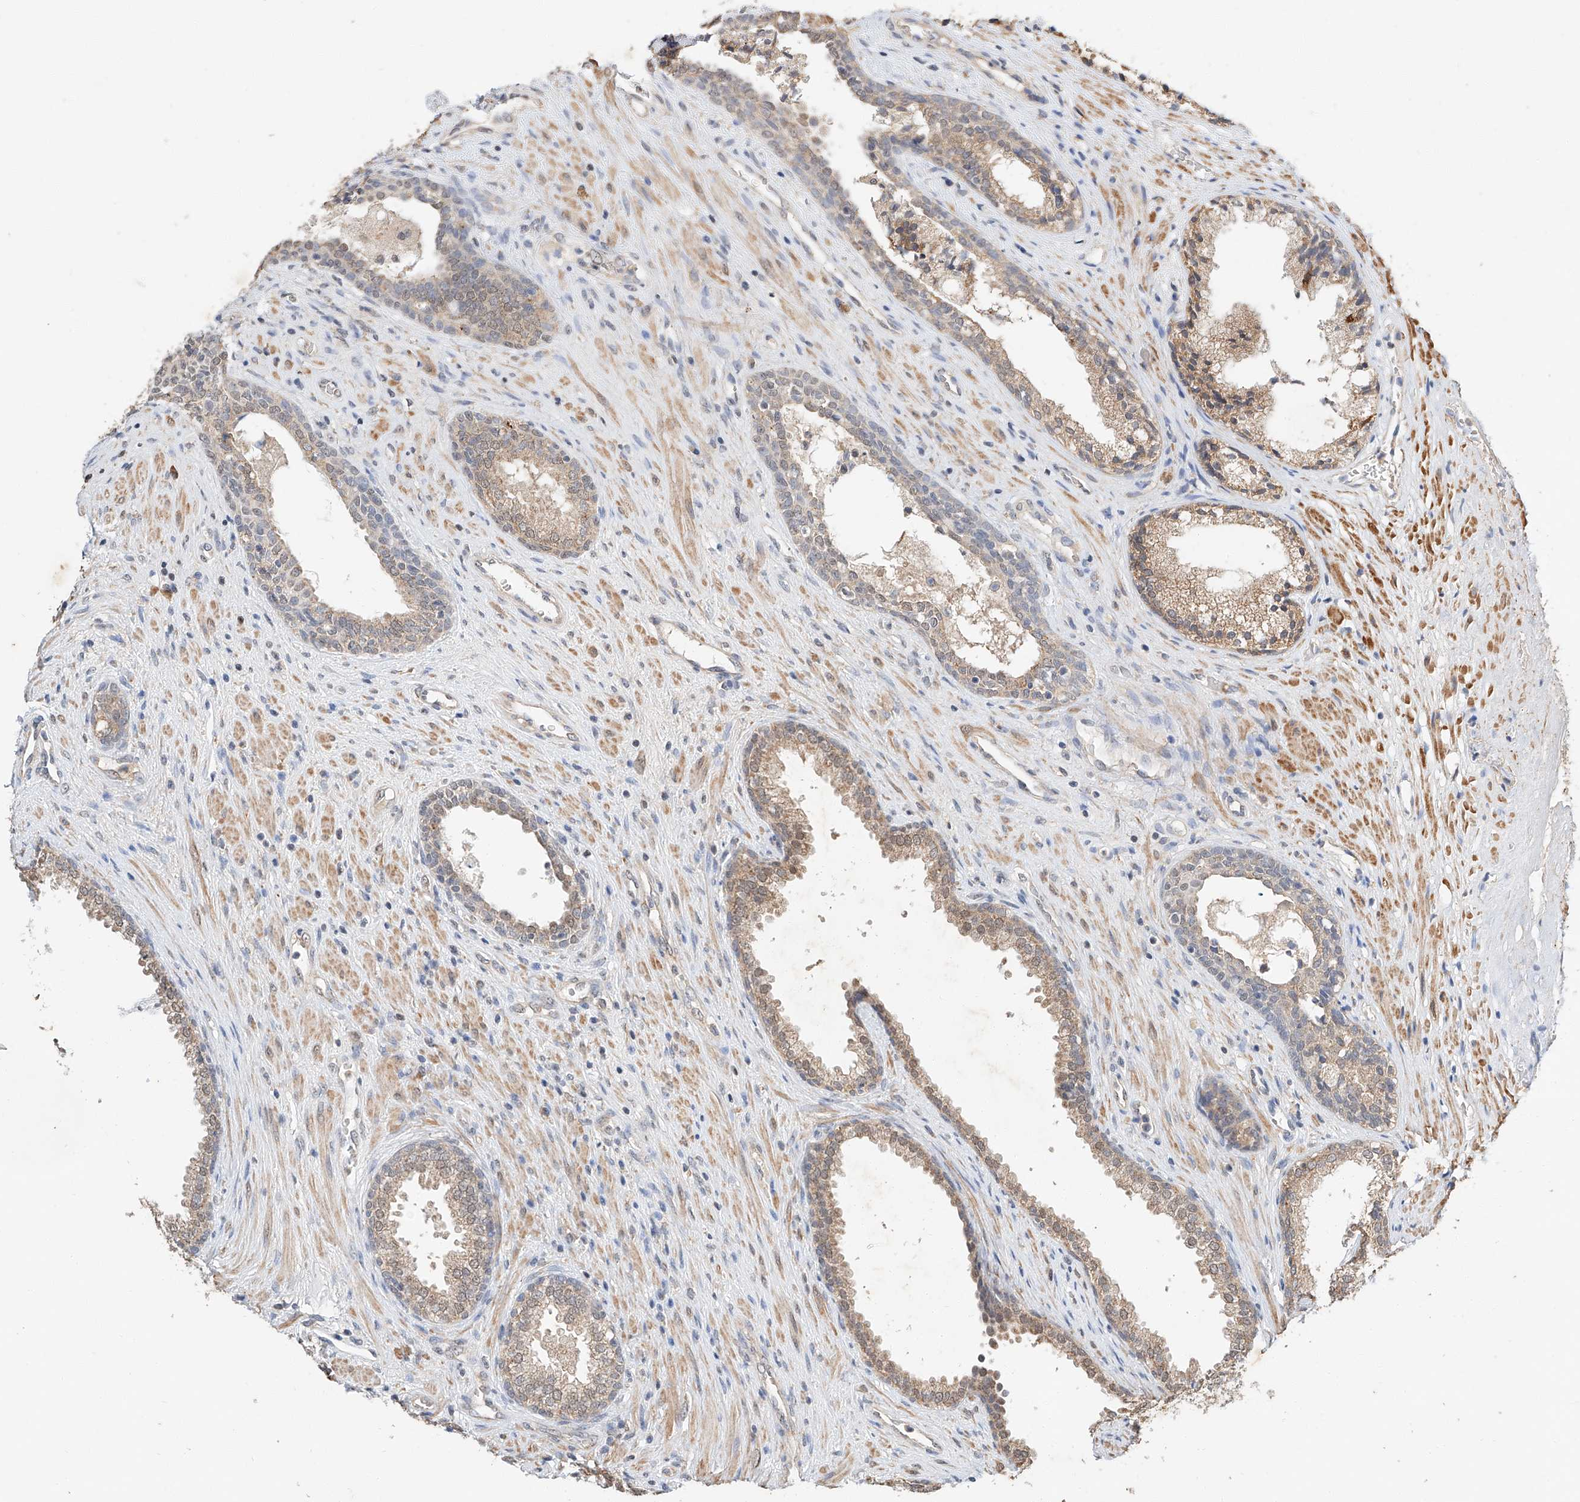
{"staining": {"intensity": "weak", "quantity": "25%-75%", "location": "cytoplasmic/membranous"}, "tissue": "prostate", "cell_type": "Glandular cells", "image_type": "normal", "snomed": [{"axis": "morphology", "description": "Normal tissue, NOS"}, {"axis": "topography", "description": "Prostate"}], "caption": "Immunohistochemical staining of unremarkable prostate demonstrates 25%-75% levels of weak cytoplasmic/membranous protein expression in approximately 25%-75% of glandular cells. Immunohistochemistry (ihc) stains the protein in brown and the nuclei are stained blue.", "gene": "CTDP1", "patient": {"sex": "male", "age": 76}}